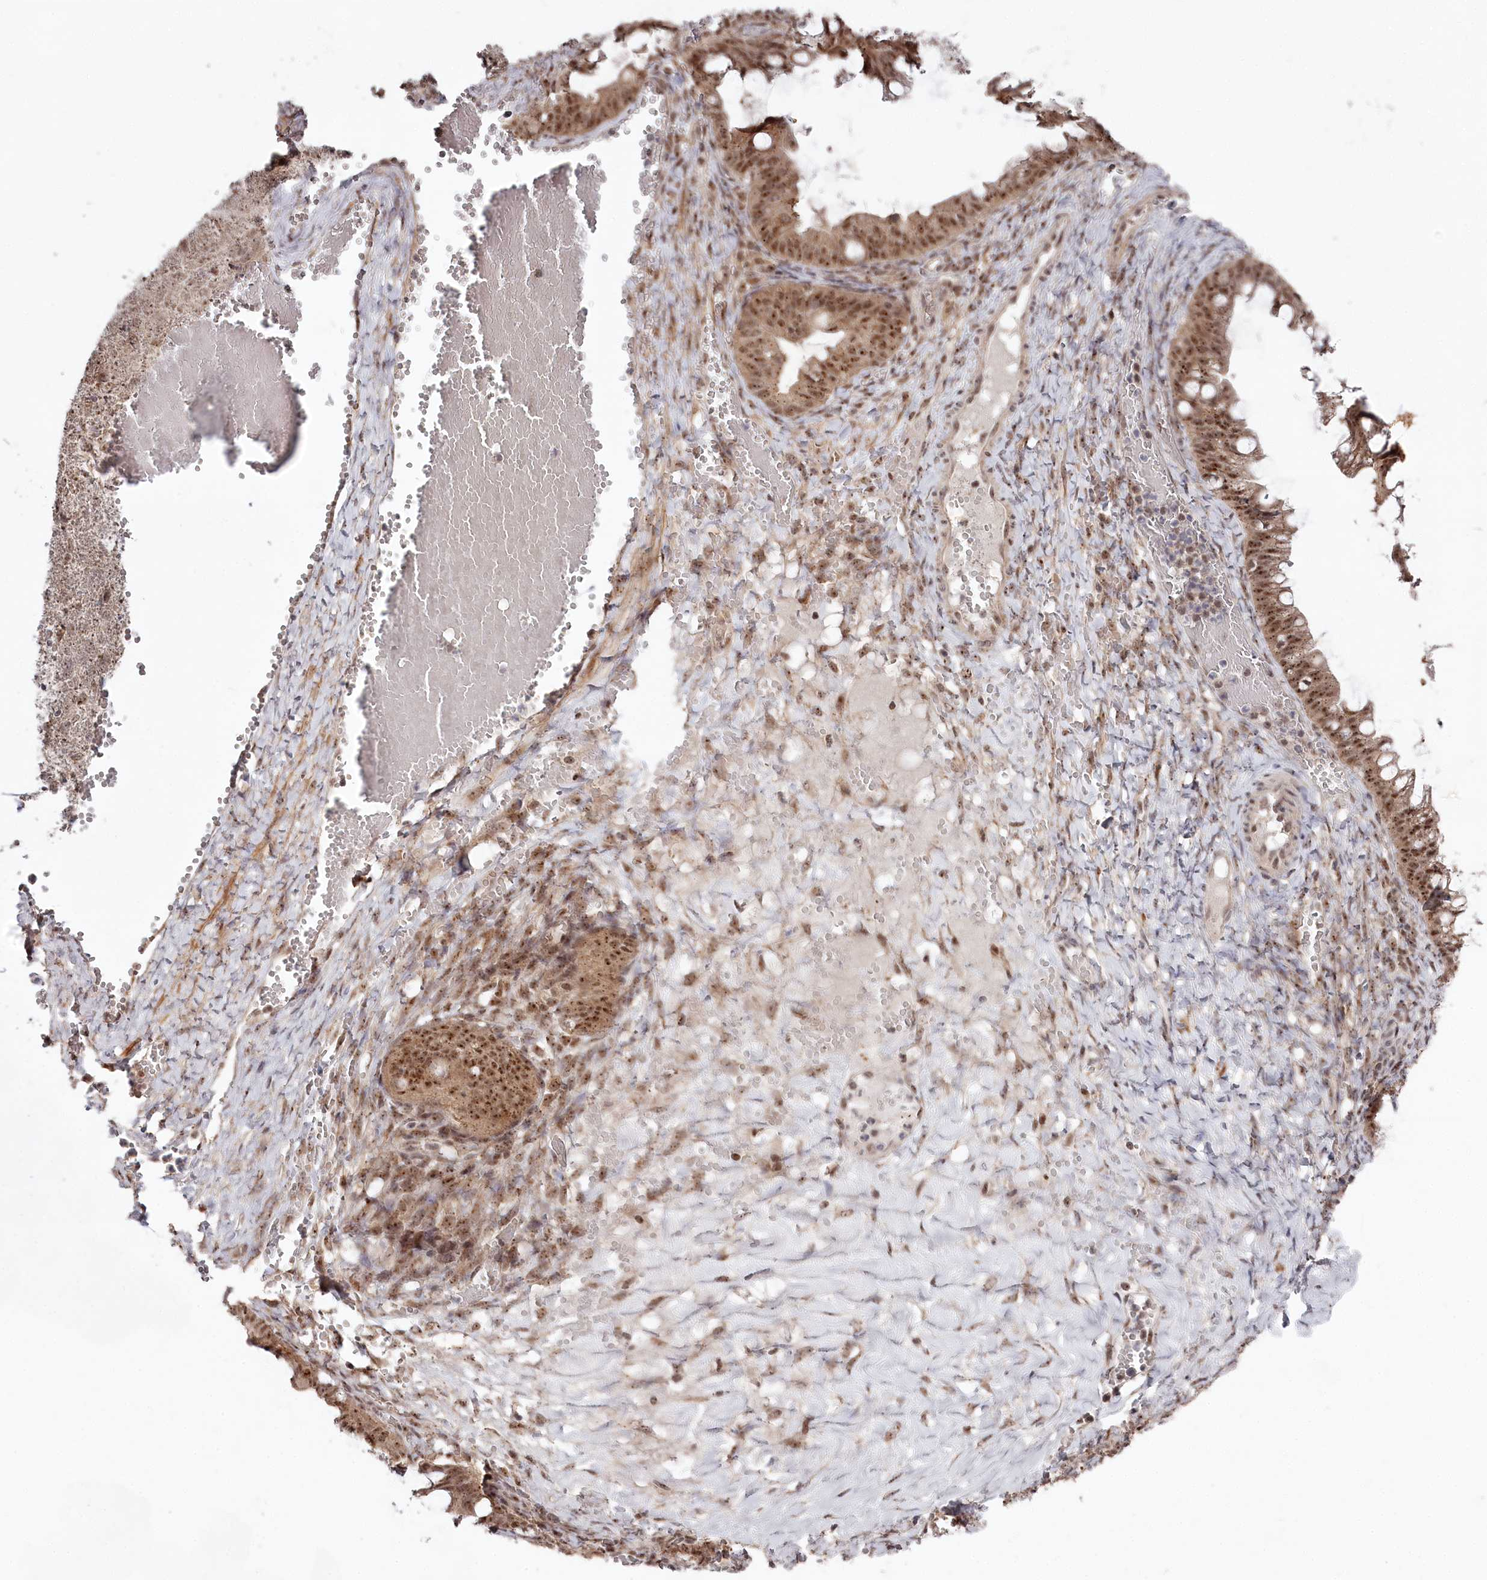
{"staining": {"intensity": "moderate", "quantity": ">75%", "location": "cytoplasmic/membranous,nuclear"}, "tissue": "ovarian cancer", "cell_type": "Tumor cells", "image_type": "cancer", "snomed": [{"axis": "morphology", "description": "Cystadenocarcinoma, mucinous, NOS"}, {"axis": "topography", "description": "Ovary"}], "caption": "The image reveals a brown stain indicating the presence of a protein in the cytoplasmic/membranous and nuclear of tumor cells in ovarian cancer (mucinous cystadenocarcinoma).", "gene": "EXOSC1", "patient": {"sex": "female", "age": 73}}